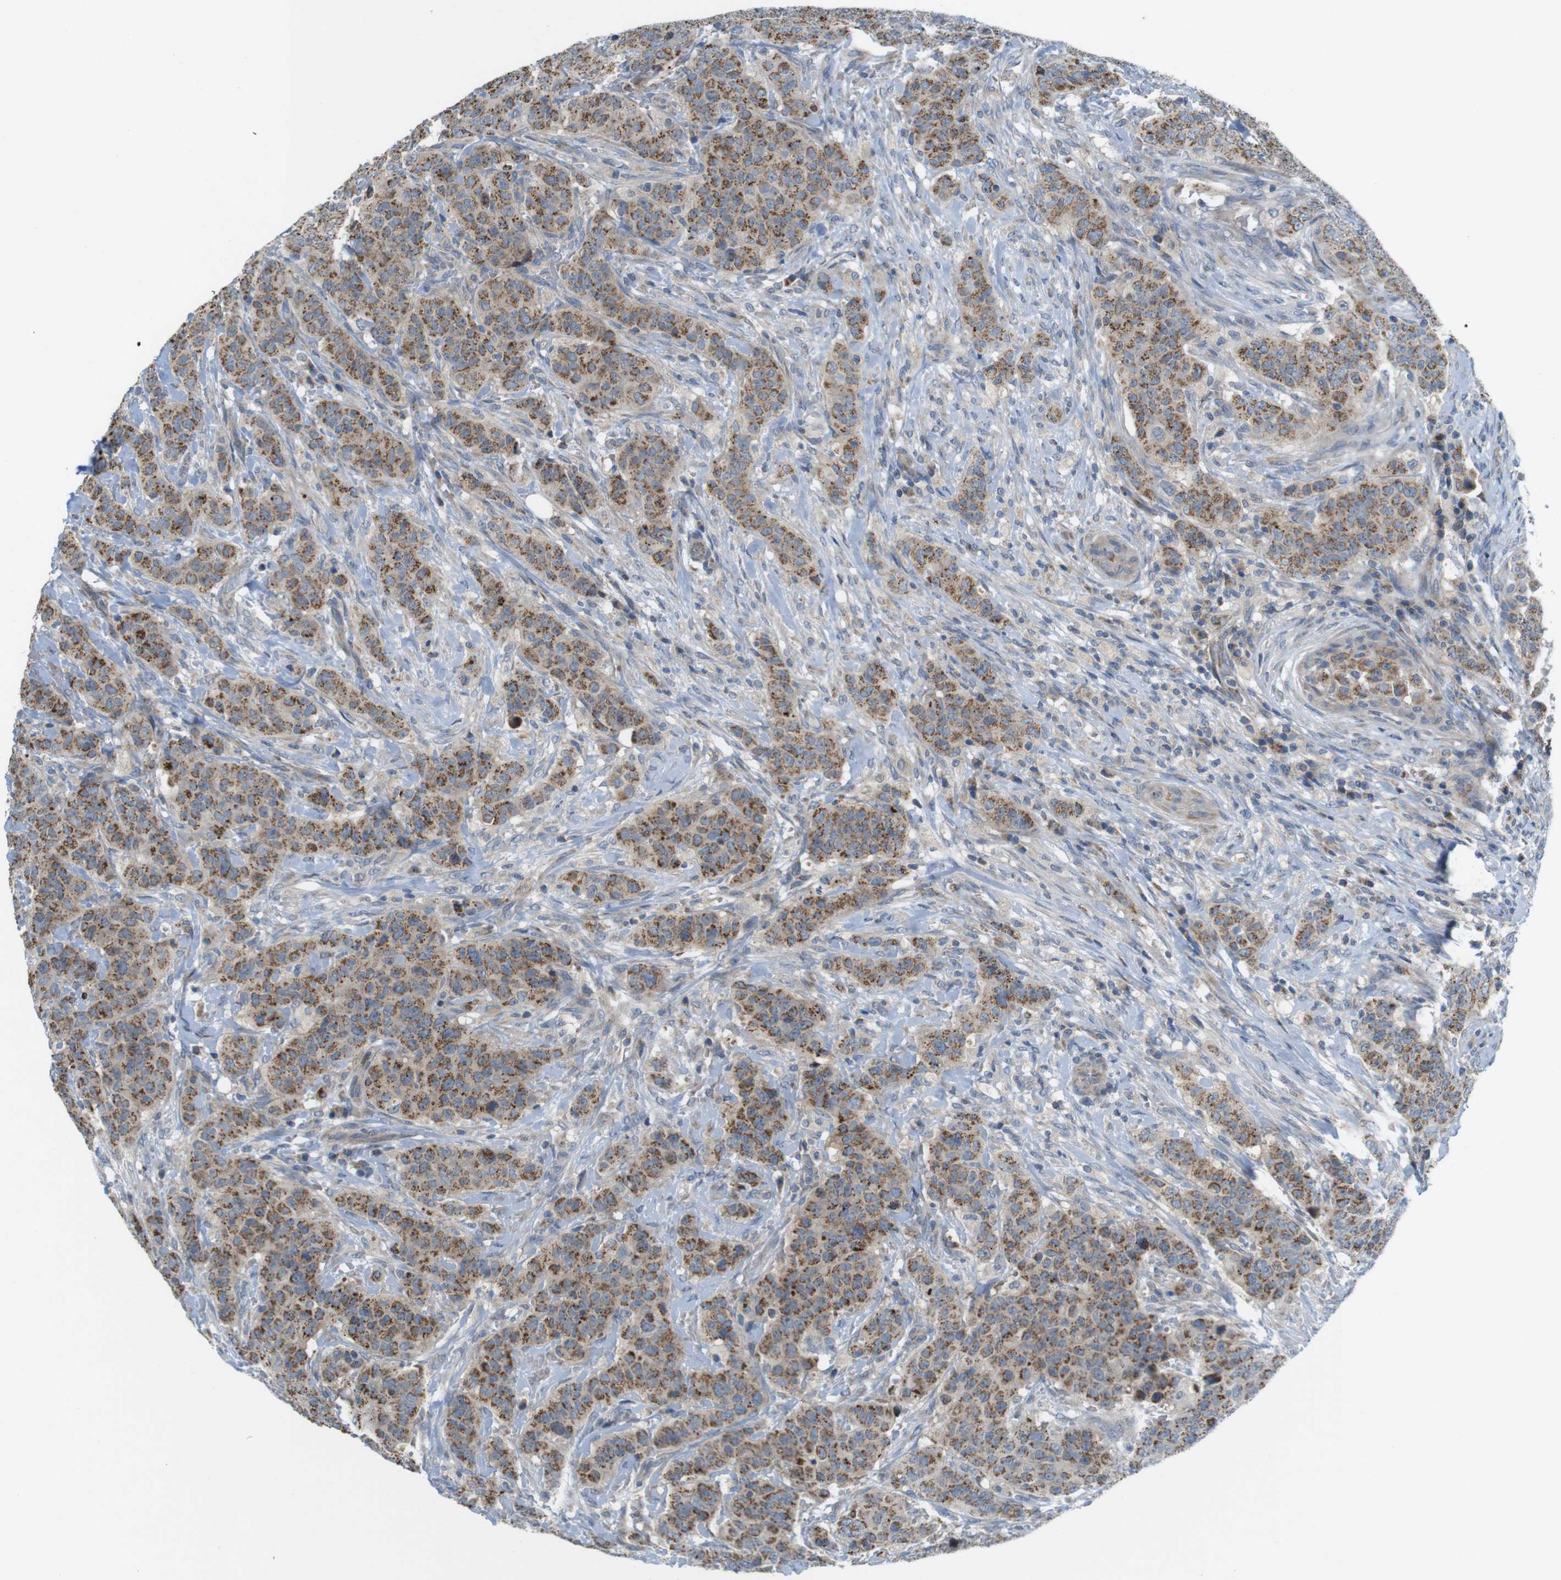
{"staining": {"intensity": "moderate", "quantity": "25%-75%", "location": "cytoplasmic/membranous"}, "tissue": "breast cancer", "cell_type": "Tumor cells", "image_type": "cancer", "snomed": [{"axis": "morphology", "description": "Normal tissue, NOS"}, {"axis": "morphology", "description": "Duct carcinoma"}, {"axis": "topography", "description": "Breast"}], "caption": "Human breast cancer (infiltrating ductal carcinoma) stained with a protein marker displays moderate staining in tumor cells.", "gene": "MARCHF1", "patient": {"sex": "female", "age": 40}}